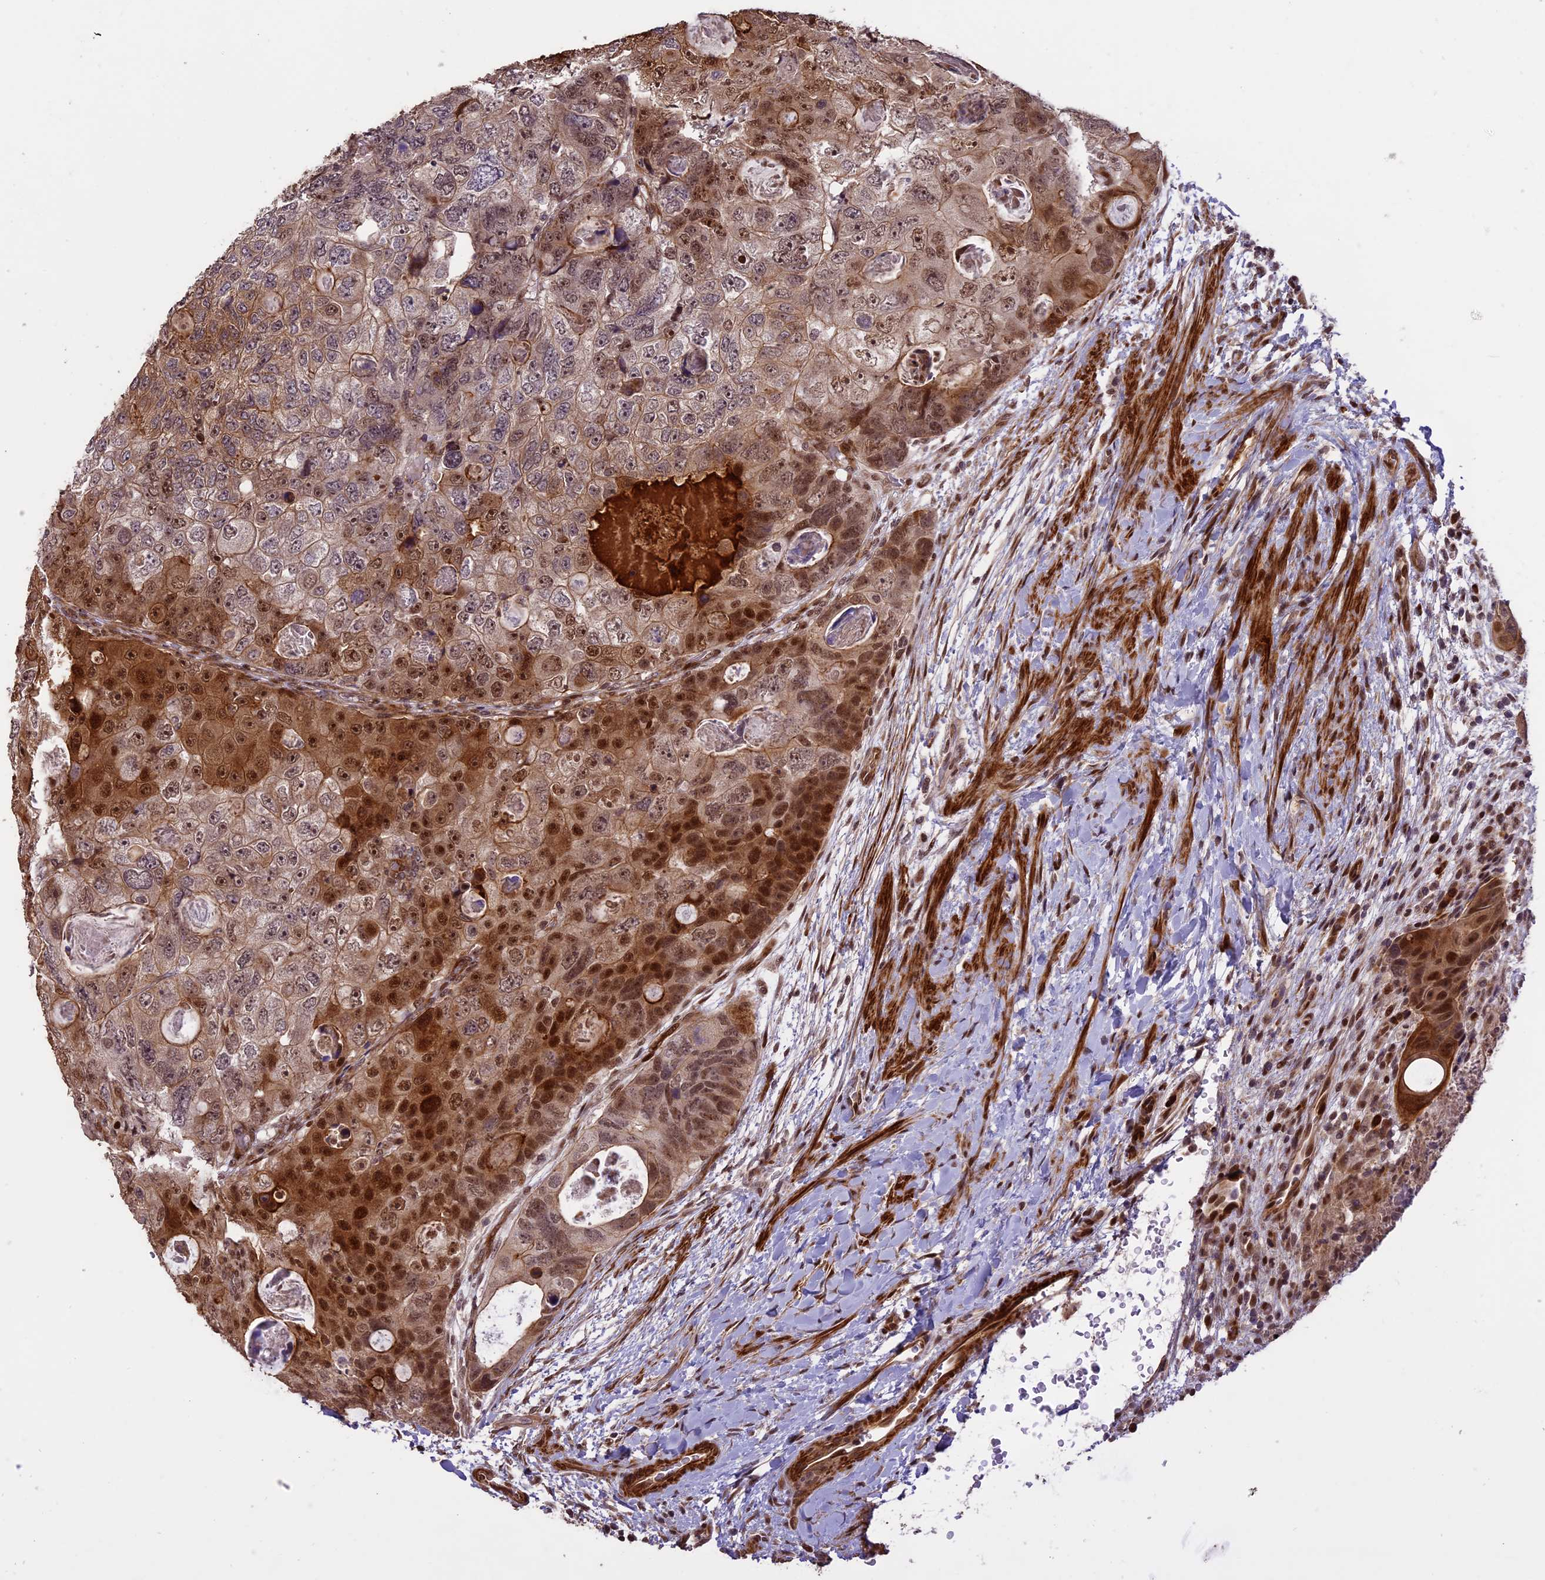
{"staining": {"intensity": "moderate", "quantity": "25%-75%", "location": "cytoplasmic/membranous,nuclear"}, "tissue": "colorectal cancer", "cell_type": "Tumor cells", "image_type": "cancer", "snomed": [{"axis": "morphology", "description": "Adenocarcinoma, NOS"}, {"axis": "topography", "description": "Rectum"}], "caption": "A medium amount of moderate cytoplasmic/membranous and nuclear positivity is present in about 25%-75% of tumor cells in colorectal cancer tissue.", "gene": "ENHO", "patient": {"sex": "male", "age": 59}}